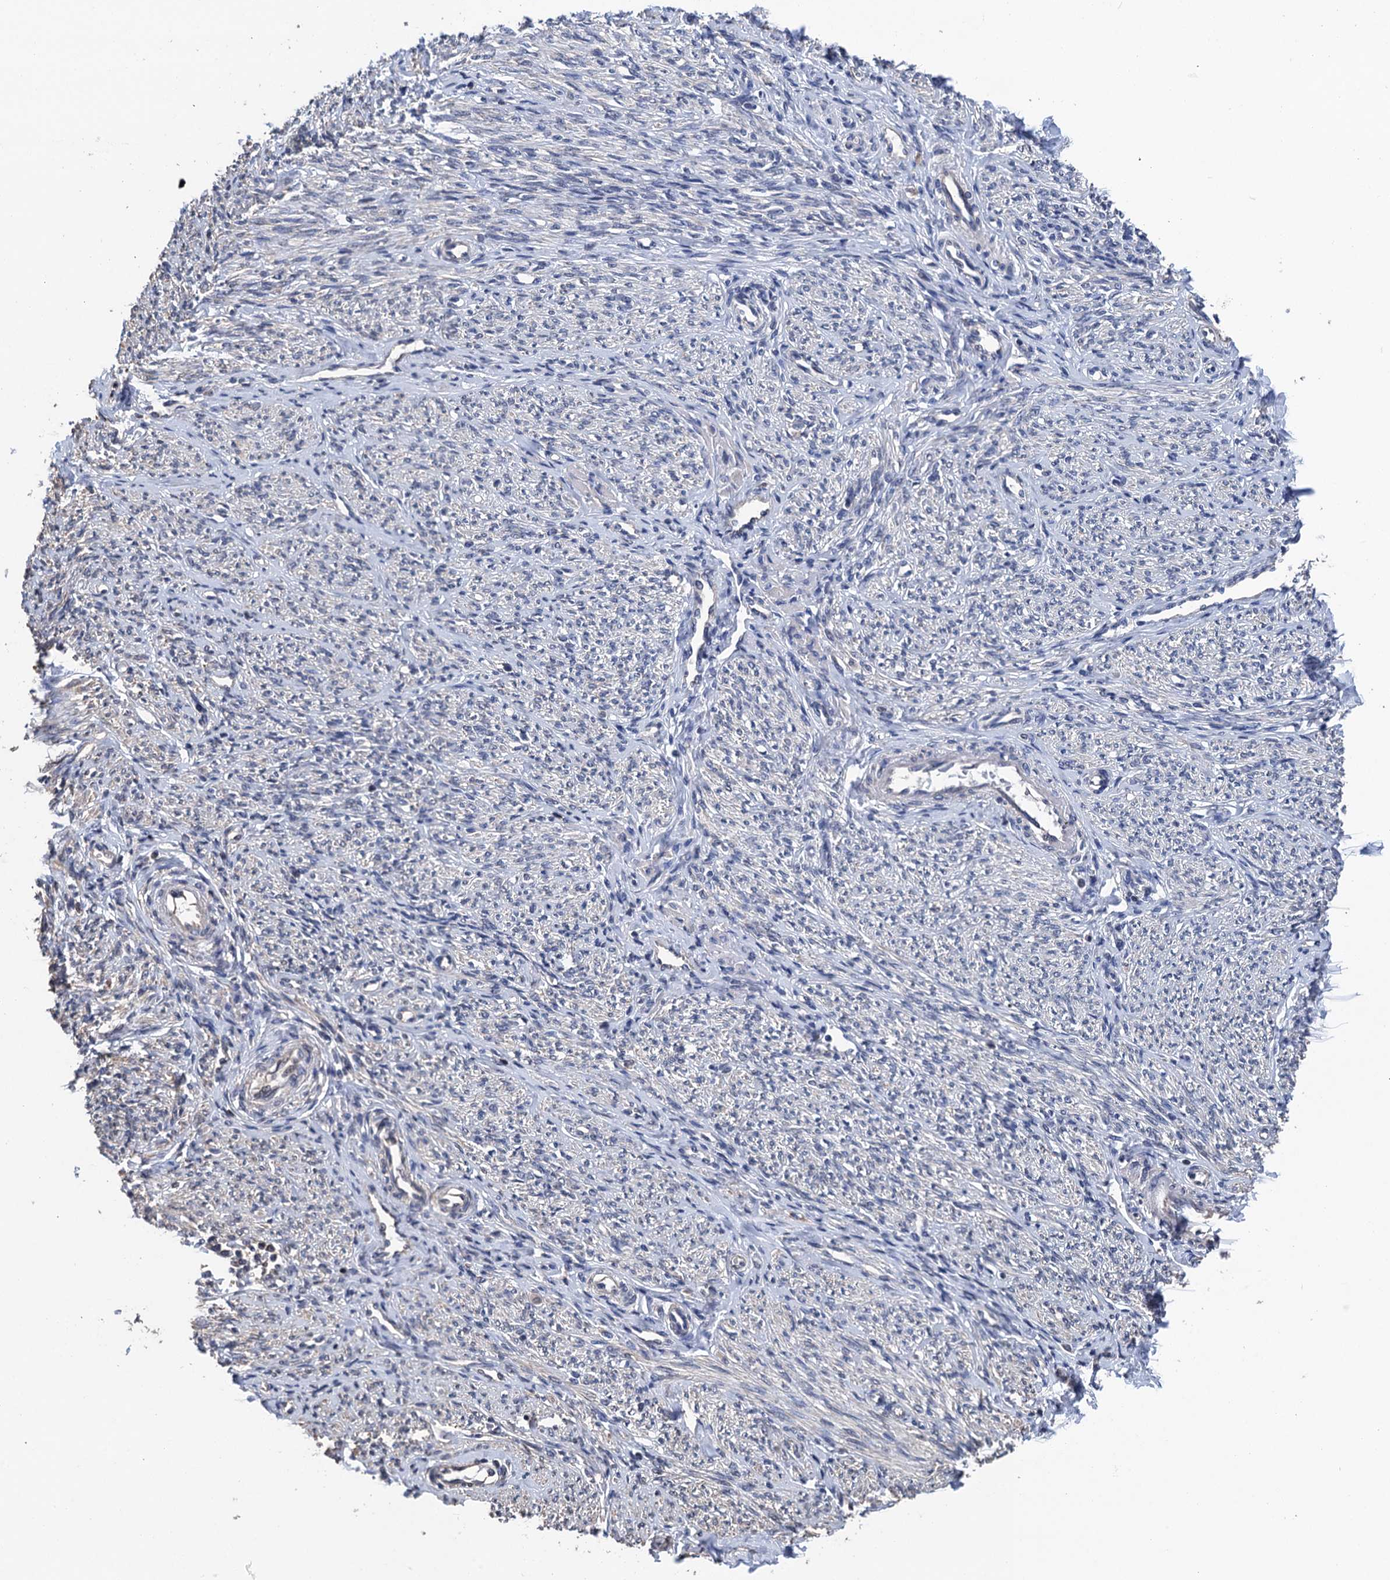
{"staining": {"intensity": "negative", "quantity": "none", "location": "none"}, "tissue": "endometrium", "cell_type": "Cells in endometrial stroma", "image_type": "normal", "snomed": [{"axis": "morphology", "description": "Normal tissue, NOS"}, {"axis": "topography", "description": "Endometrium"}], "caption": "The immunohistochemistry (IHC) image has no significant positivity in cells in endometrial stroma of endometrium. (DAB (3,3'-diaminobenzidine) immunohistochemistry, high magnification).", "gene": "ART5", "patient": {"sex": "female", "age": 72}}